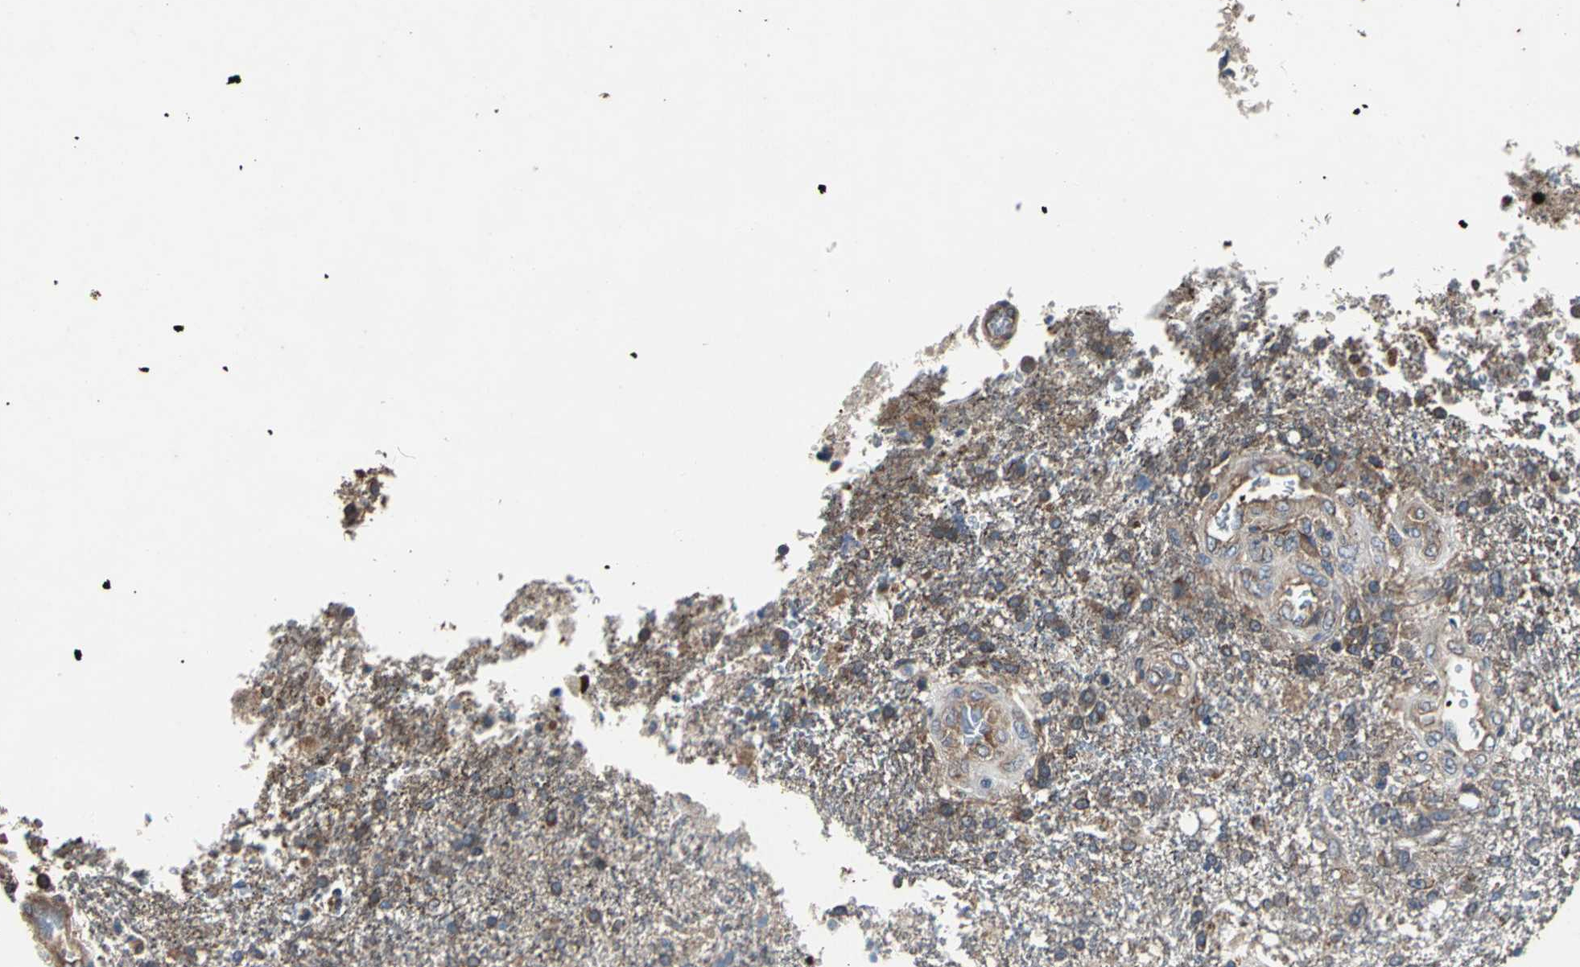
{"staining": {"intensity": "moderate", "quantity": ">75%", "location": "cytoplasmic/membranous"}, "tissue": "glioma", "cell_type": "Tumor cells", "image_type": "cancer", "snomed": [{"axis": "morphology", "description": "Glioma, malignant, High grade"}, {"axis": "topography", "description": "Cerebral cortex"}], "caption": "Brown immunohistochemical staining in human malignant glioma (high-grade) displays moderate cytoplasmic/membranous expression in approximately >75% of tumor cells.", "gene": "IRF3", "patient": {"sex": "male", "age": 79}}